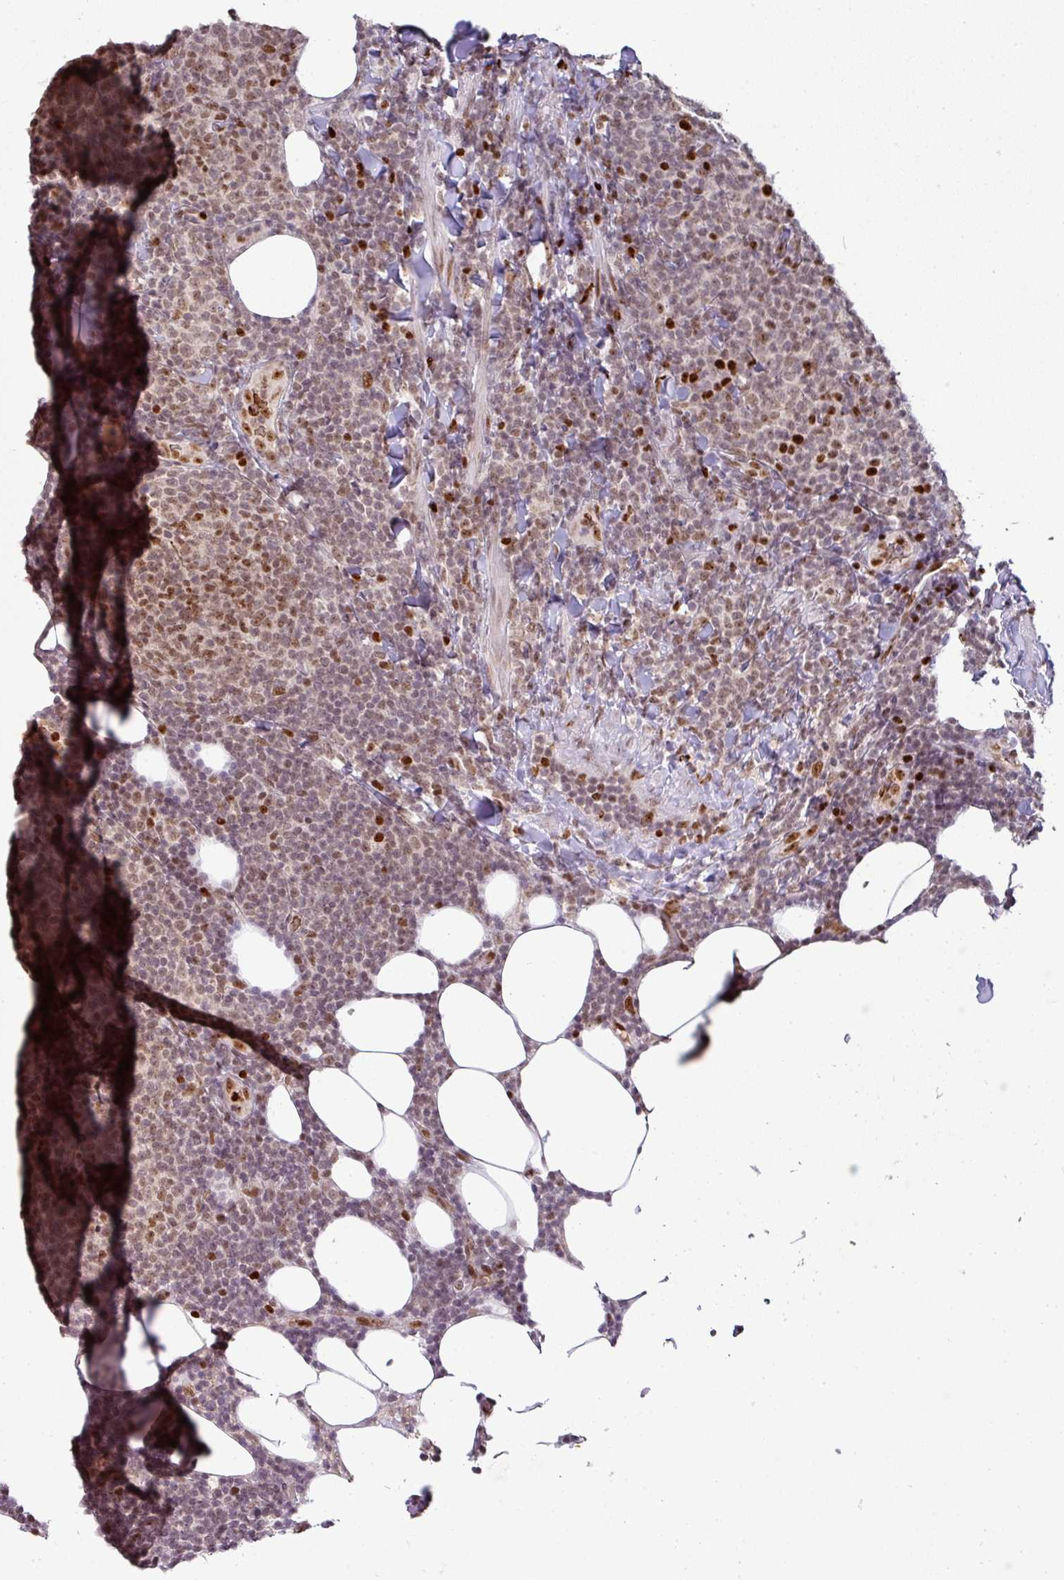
{"staining": {"intensity": "moderate", "quantity": "<25%", "location": "nuclear"}, "tissue": "lymphoma", "cell_type": "Tumor cells", "image_type": "cancer", "snomed": [{"axis": "morphology", "description": "Malignant lymphoma, non-Hodgkin's type, Low grade"}, {"axis": "topography", "description": "Lymph node"}], "caption": "Lymphoma stained for a protein reveals moderate nuclear positivity in tumor cells.", "gene": "NEIL1", "patient": {"sex": "male", "age": 66}}